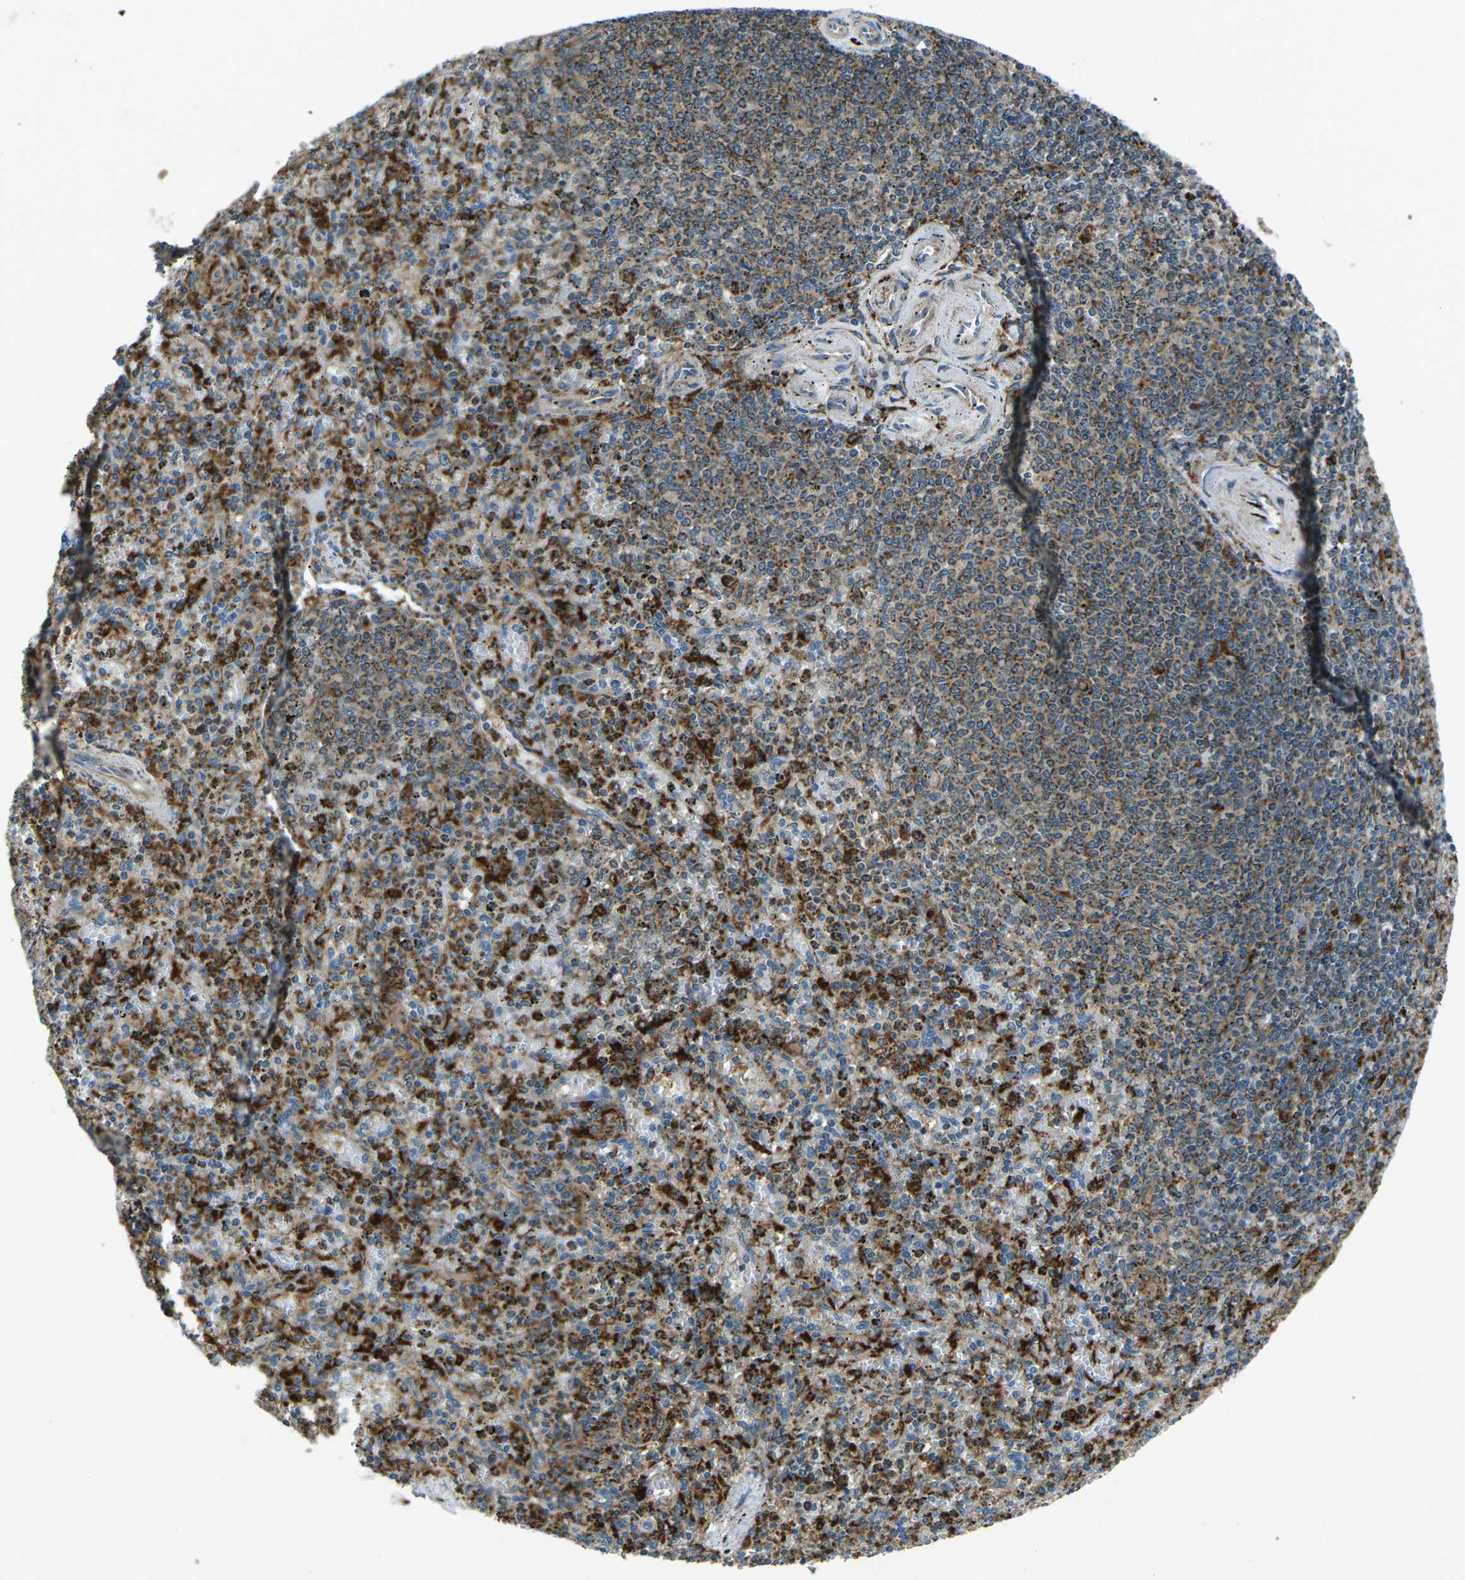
{"staining": {"intensity": "strong", "quantity": "25%-75%", "location": "cytoplasmic/membranous"}, "tissue": "spleen", "cell_type": "Cells in red pulp", "image_type": "normal", "snomed": [{"axis": "morphology", "description": "Normal tissue, NOS"}, {"axis": "topography", "description": "Spleen"}], "caption": "High-power microscopy captured an immunohistochemistry photomicrograph of normal spleen, revealing strong cytoplasmic/membranous positivity in about 25%-75% of cells in red pulp. (brown staining indicates protein expression, while blue staining denotes nuclei).", "gene": "CDK17", "patient": {"sex": "male", "age": 72}}